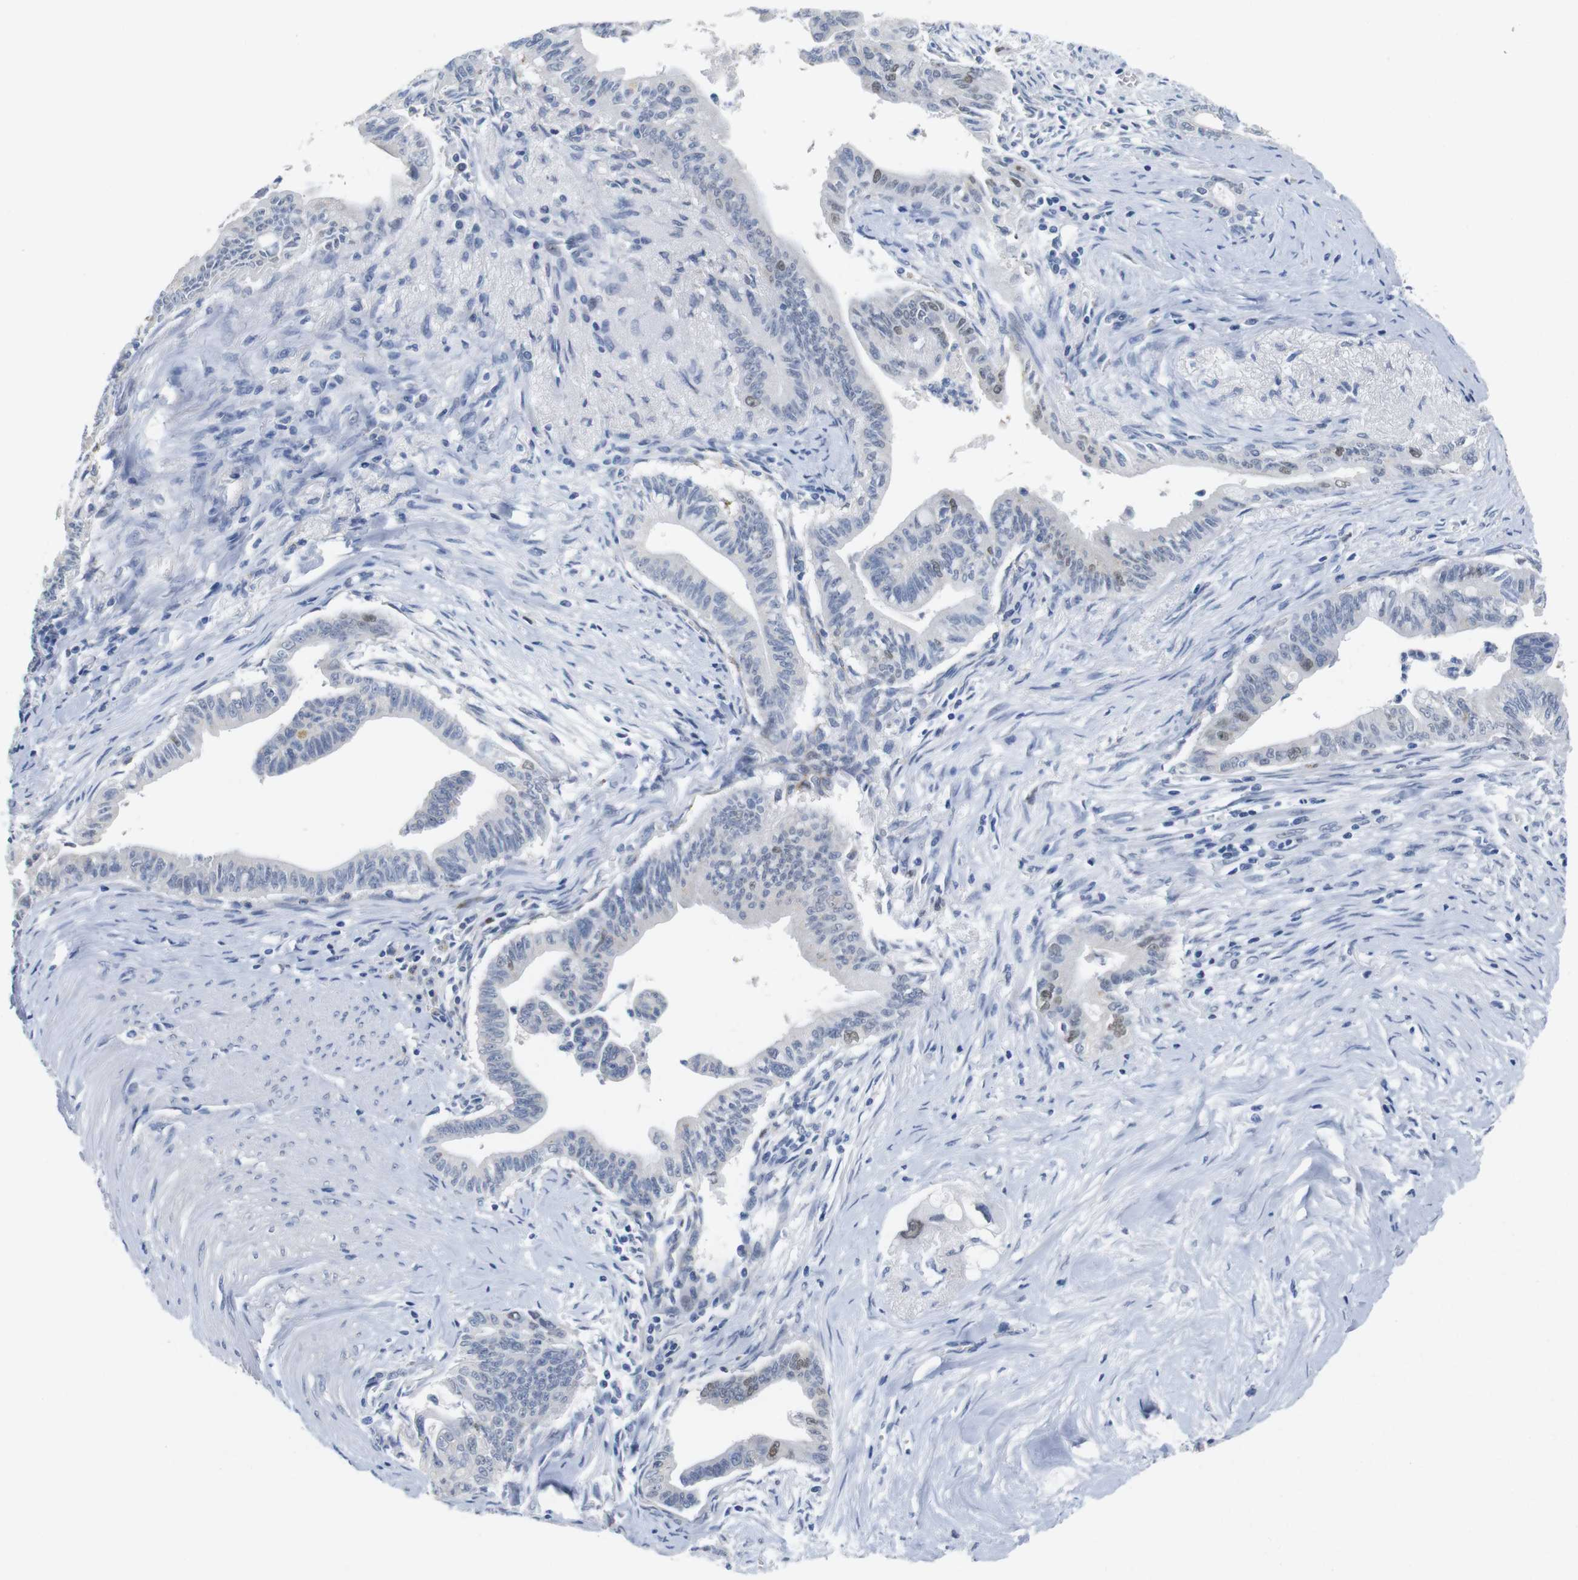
{"staining": {"intensity": "weak", "quantity": "<25%", "location": "nuclear"}, "tissue": "pancreatic cancer", "cell_type": "Tumor cells", "image_type": "cancer", "snomed": [{"axis": "morphology", "description": "Adenocarcinoma, NOS"}, {"axis": "topography", "description": "Pancreas"}], "caption": "Photomicrograph shows no significant protein staining in tumor cells of pancreatic adenocarcinoma. (Stains: DAB immunohistochemistry with hematoxylin counter stain, Microscopy: brightfield microscopy at high magnification).", "gene": "CDK2", "patient": {"sex": "male", "age": 70}}